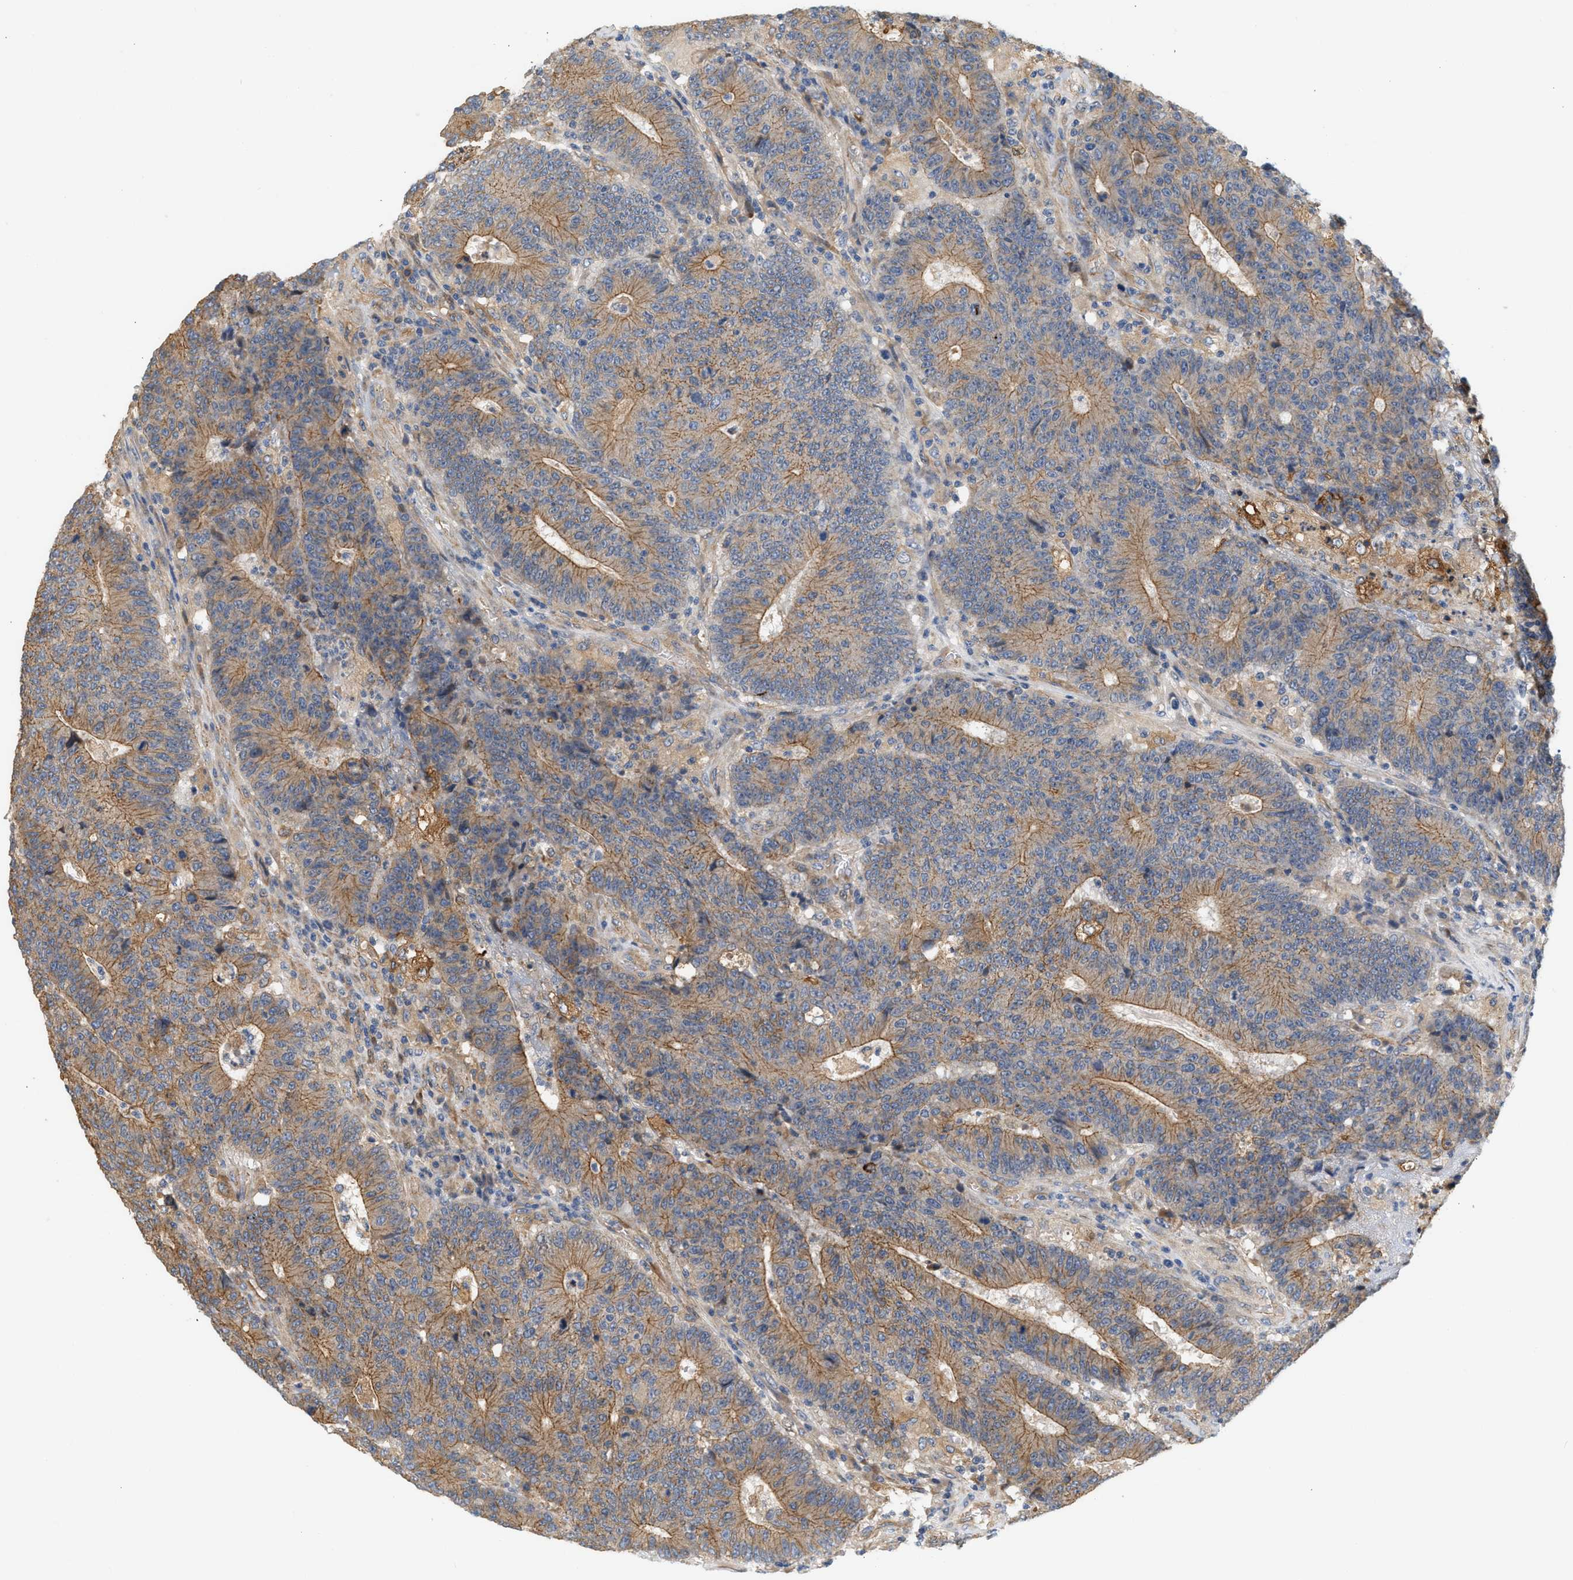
{"staining": {"intensity": "moderate", "quantity": ">75%", "location": "cytoplasmic/membranous"}, "tissue": "colorectal cancer", "cell_type": "Tumor cells", "image_type": "cancer", "snomed": [{"axis": "morphology", "description": "Normal tissue, NOS"}, {"axis": "morphology", "description": "Adenocarcinoma, NOS"}, {"axis": "topography", "description": "Colon"}], "caption": "A brown stain labels moderate cytoplasmic/membranous staining of a protein in human colorectal cancer tumor cells. (Brightfield microscopy of DAB IHC at high magnification).", "gene": "CTXN1", "patient": {"sex": "female", "age": 75}}